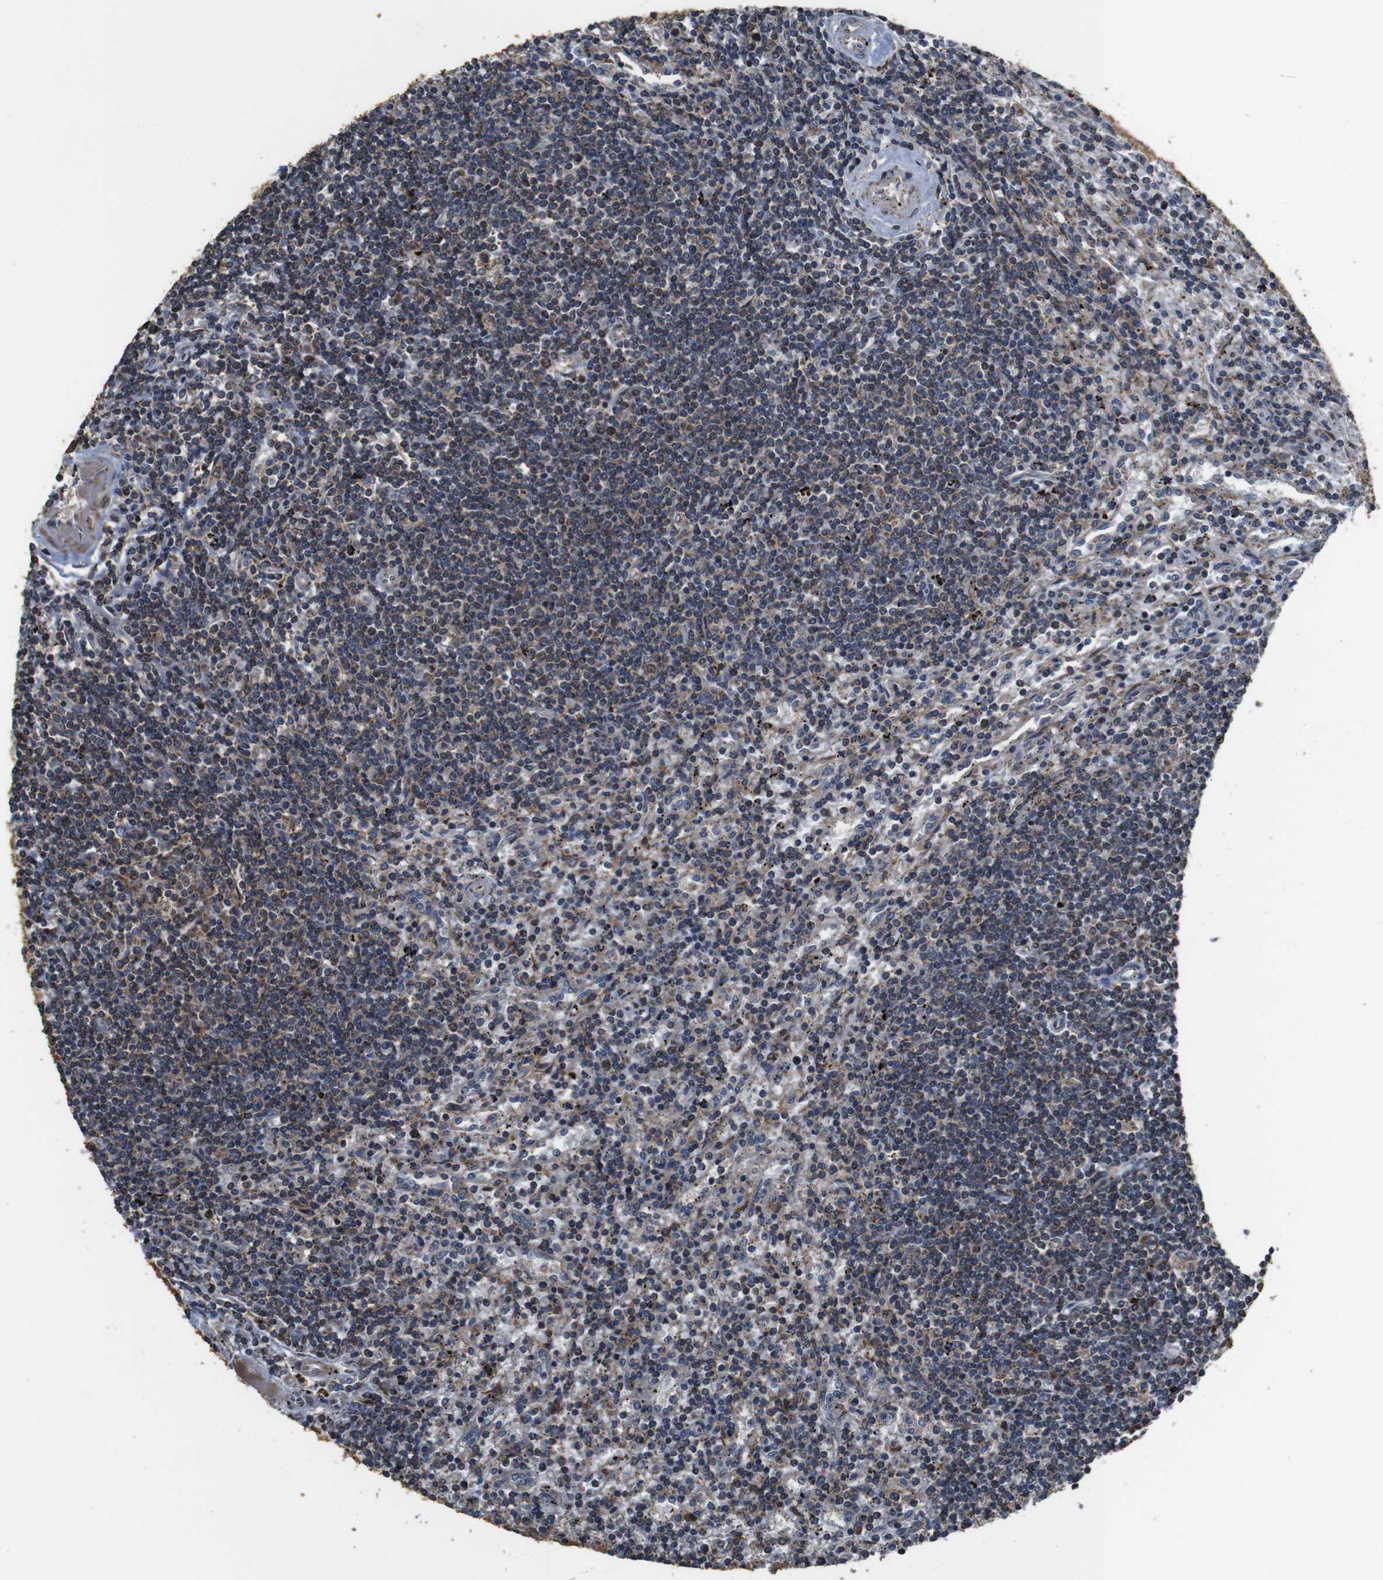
{"staining": {"intensity": "weak", "quantity": "<25%", "location": "cytoplasmic/membranous"}, "tissue": "lymphoma", "cell_type": "Tumor cells", "image_type": "cancer", "snomed": [{"axis": "morphology", "description": "Malignant lymphoma, non-Hodgkin's type, Low grade"}, {"axis": "topography", "description": "Spleen"}], "caption": "The IHC micrograph has no significant expression in tumor cells of lymphoma tissue.", "gene": "SNN", "patient": {"sex": "male", "age": 76}}